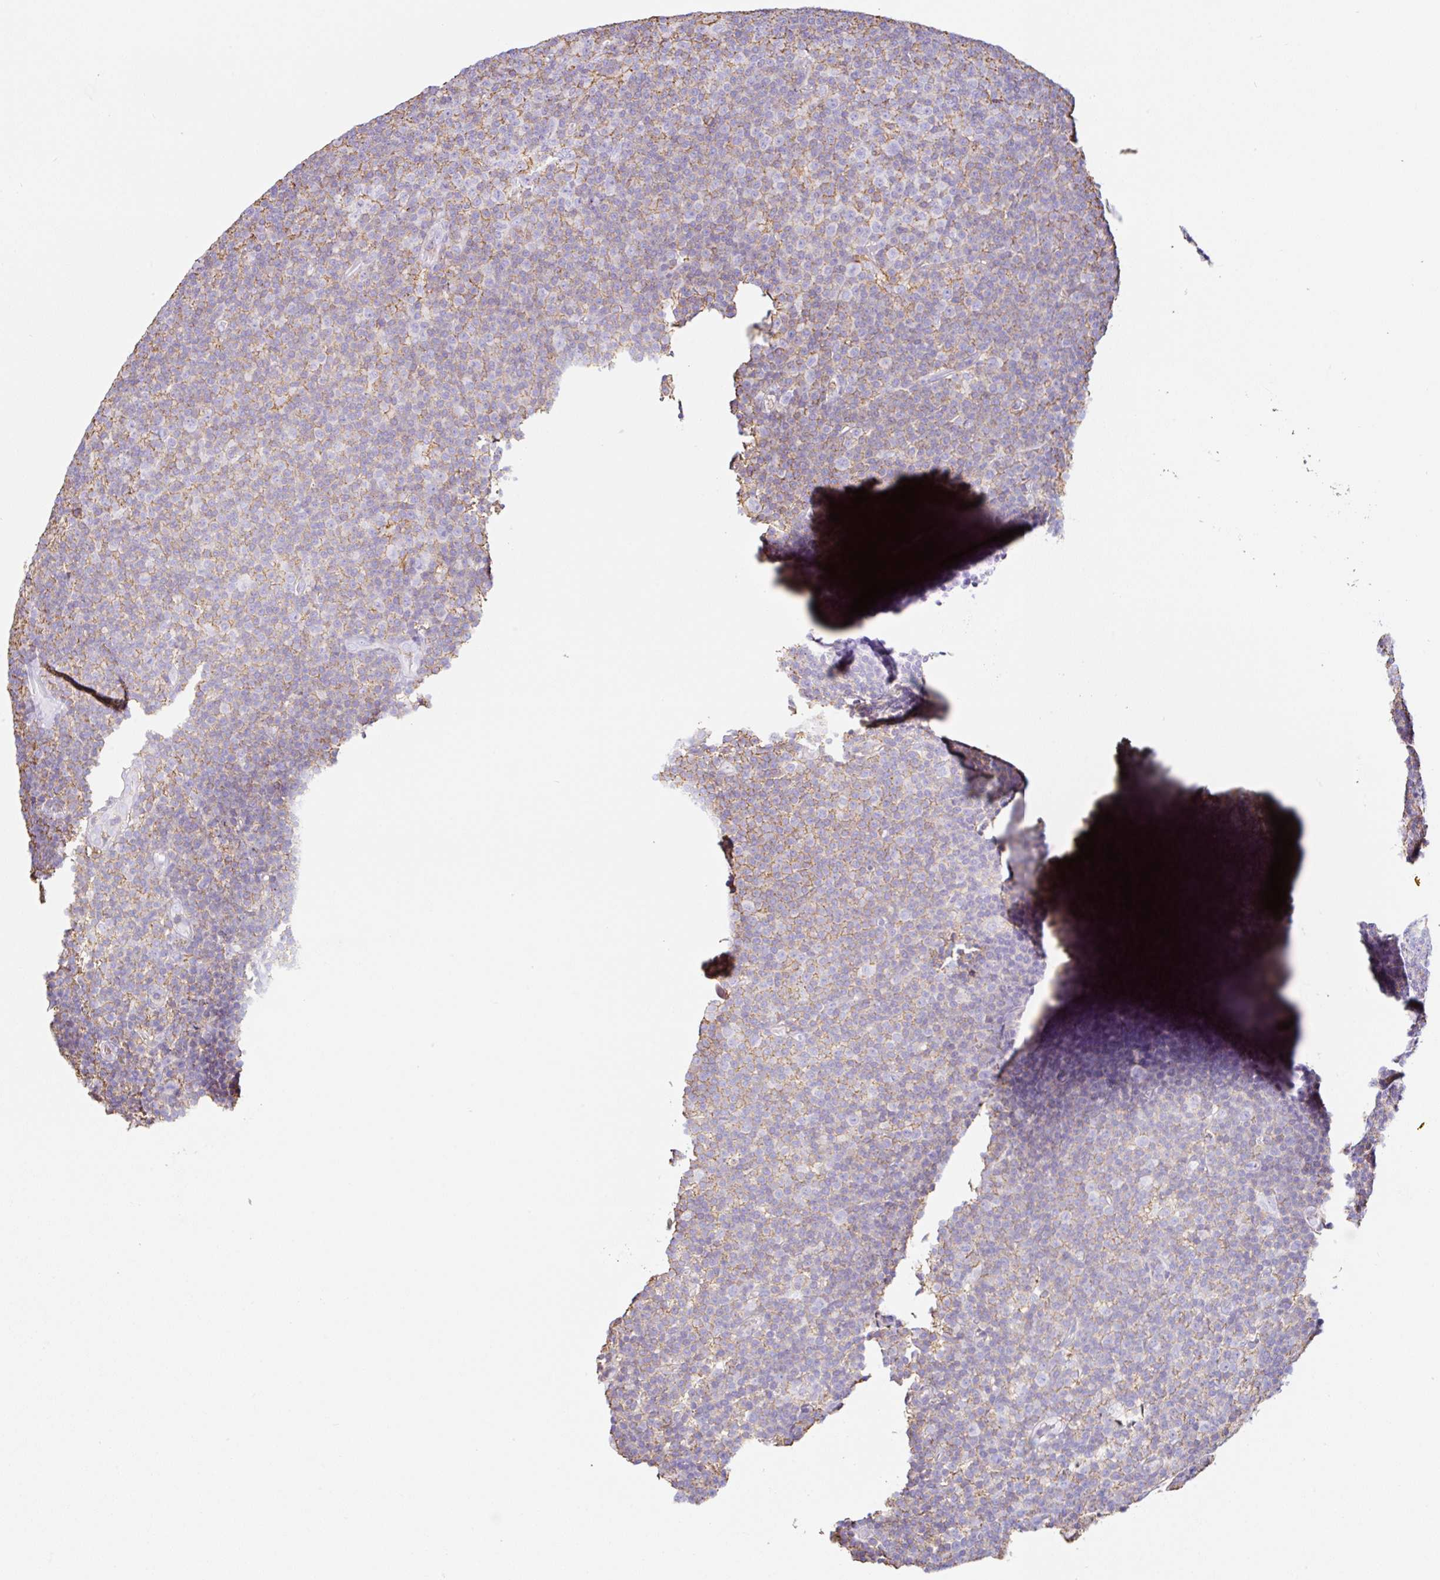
{"staining": {"intensity": "negative", "quantity": "none", "location": "none"}, "tissue": "lymphoma", "cell_type": "Tumor cells", "image_type": "cancer", "snomed": [{"axis": "morphology", "description": "Malignant lymphoma, non-Hodgkin's type, Low grade"}, {"axis": "topography", "description": "Lymph node"}], "caption": "This image is of lymphoma stained with IHC to label a protein in brown with the nuclei are counter-stained blue. There is no positivity in tumor cells. (IHC, brightfield microscopy, high magnification).", "gene": "MTTP", "patient": {"sex": "male", "age": 48}}